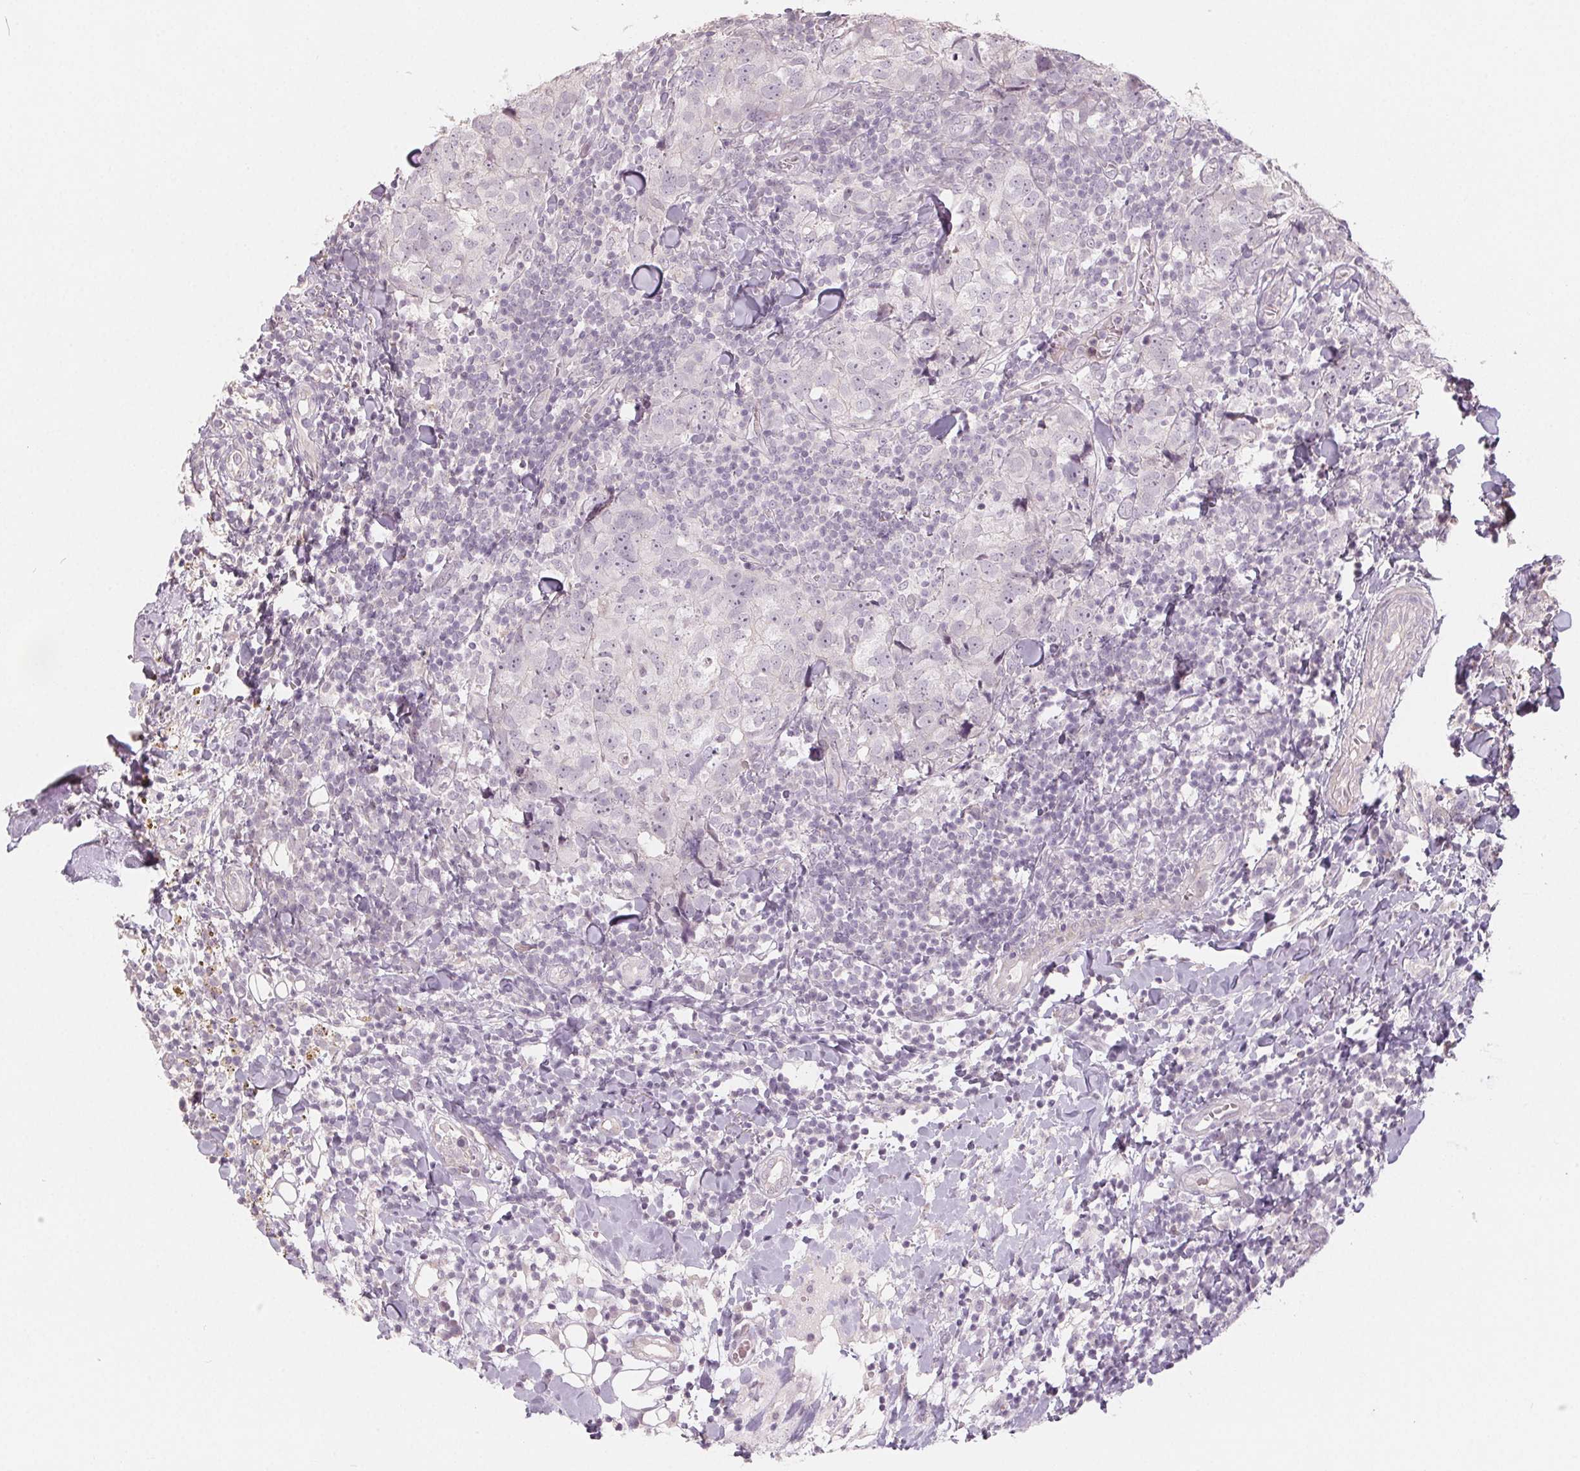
{"staining": {"intensity": "negative", "quantity": "none", "location": "none"}, "tissue": "breast cancer", "cell_type": "Tumor cells", "image_type": "cancer", "snomed": [{"axis": "morphology", "description": "Duct carcinoma"}, {"axis": "topography", "description": "Breast"}], "caption": "IHC micrograph of neoplastic tissue: human breast cancer stained with DAB (3,3'-diaminobenzidine) shows no significant protein staining in tumor cells.", "gene": "ZBBX", "patient": {"sex": "female", "age": 30}}